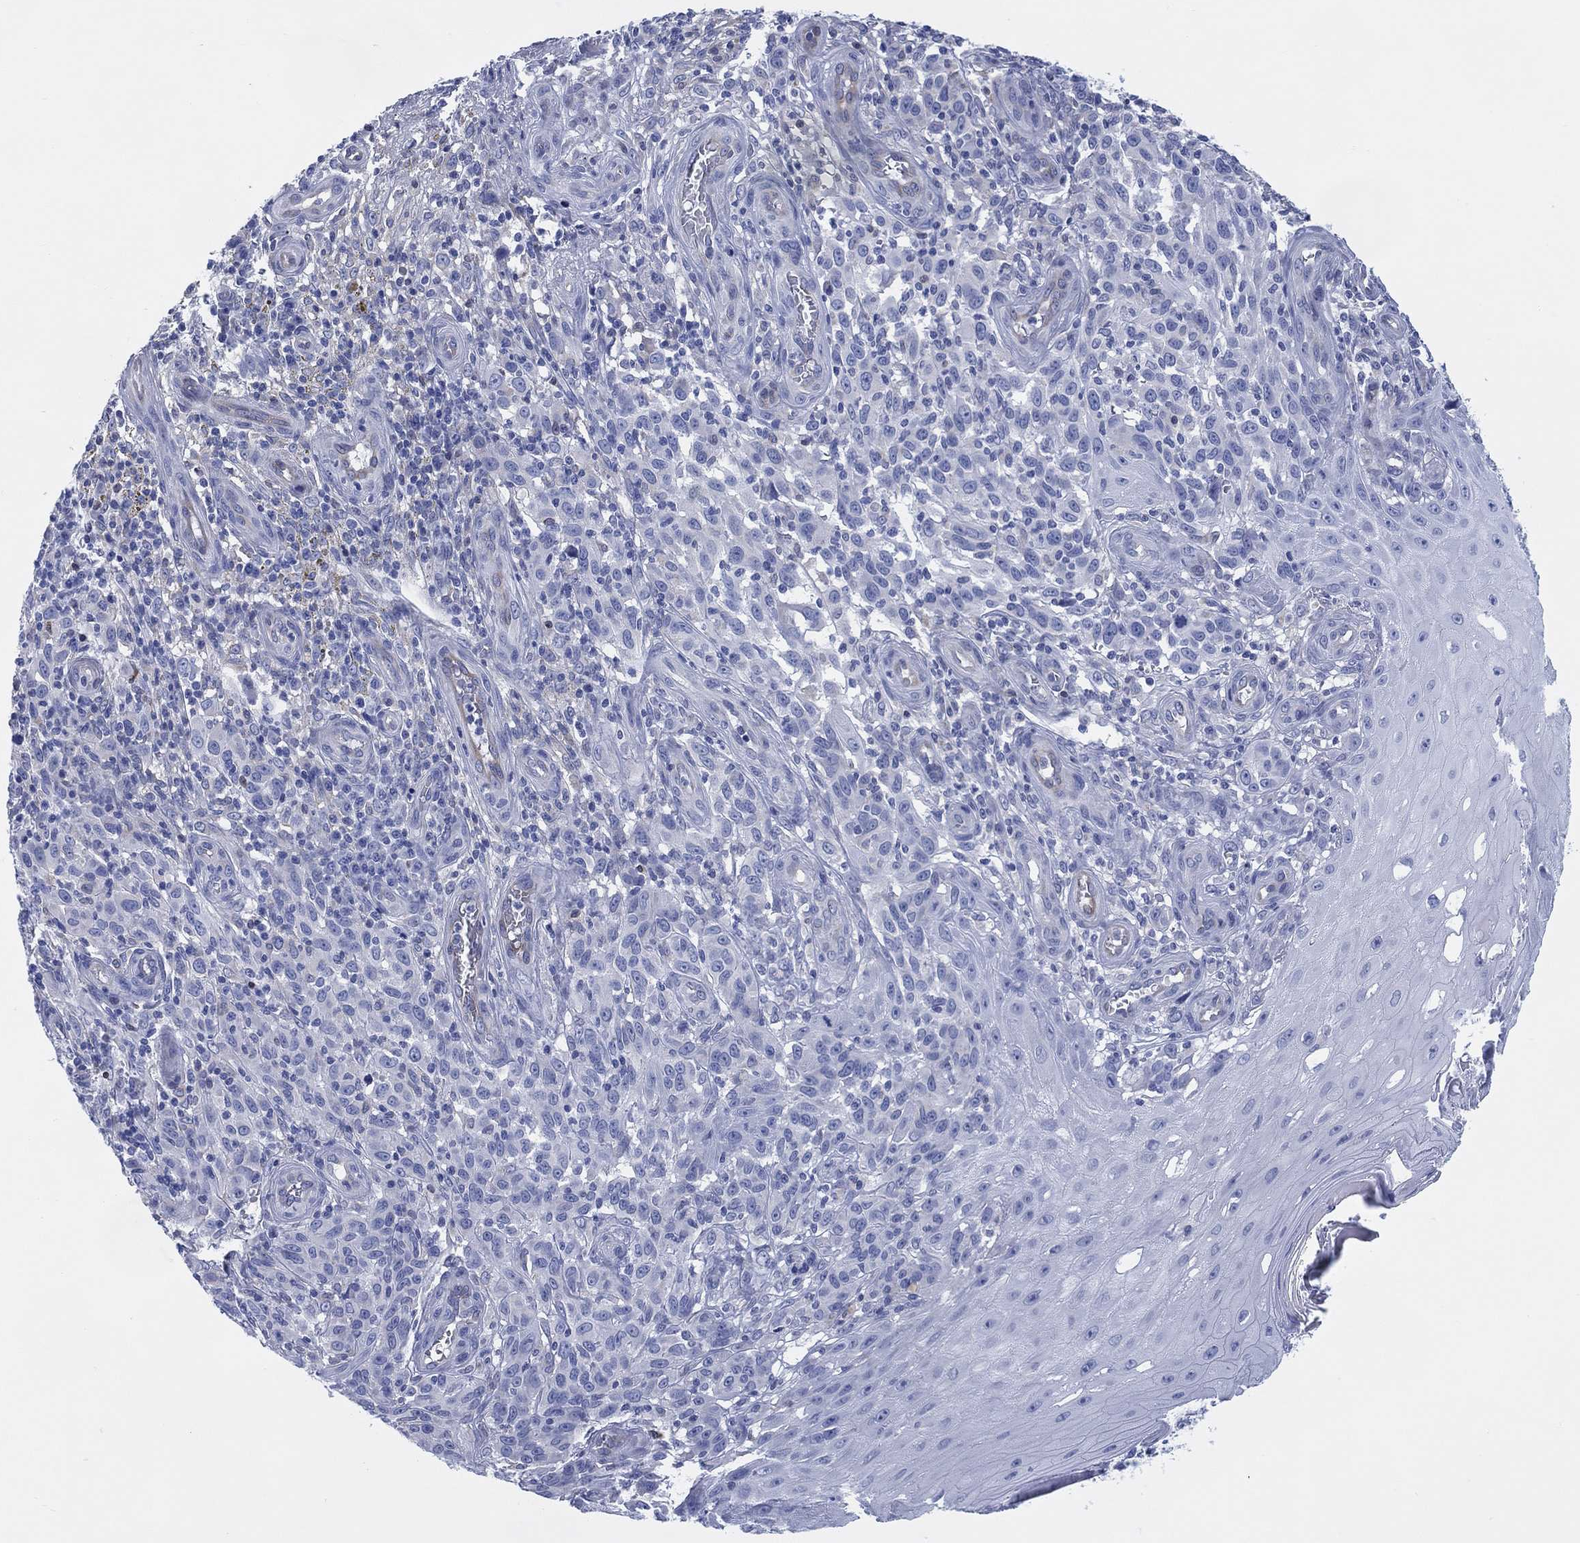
{"staining": {"intensity": "negative", "quantity": "none", "location": "none"}, "tissue": "melanoma", "cell_type": "Tumor cells", "image_type": "cancer", "snomed": [{"axis": "morphology", "description": "Malignant melanoma, NOS"}, {"axis": "topography", "description": "Skin"}], "caption": "Immunohistochemical staining of human melanoma shows no significant positivity in tumor cells.", "gene": "DDI1", "patient": {"sex": "female", "age": 53}}